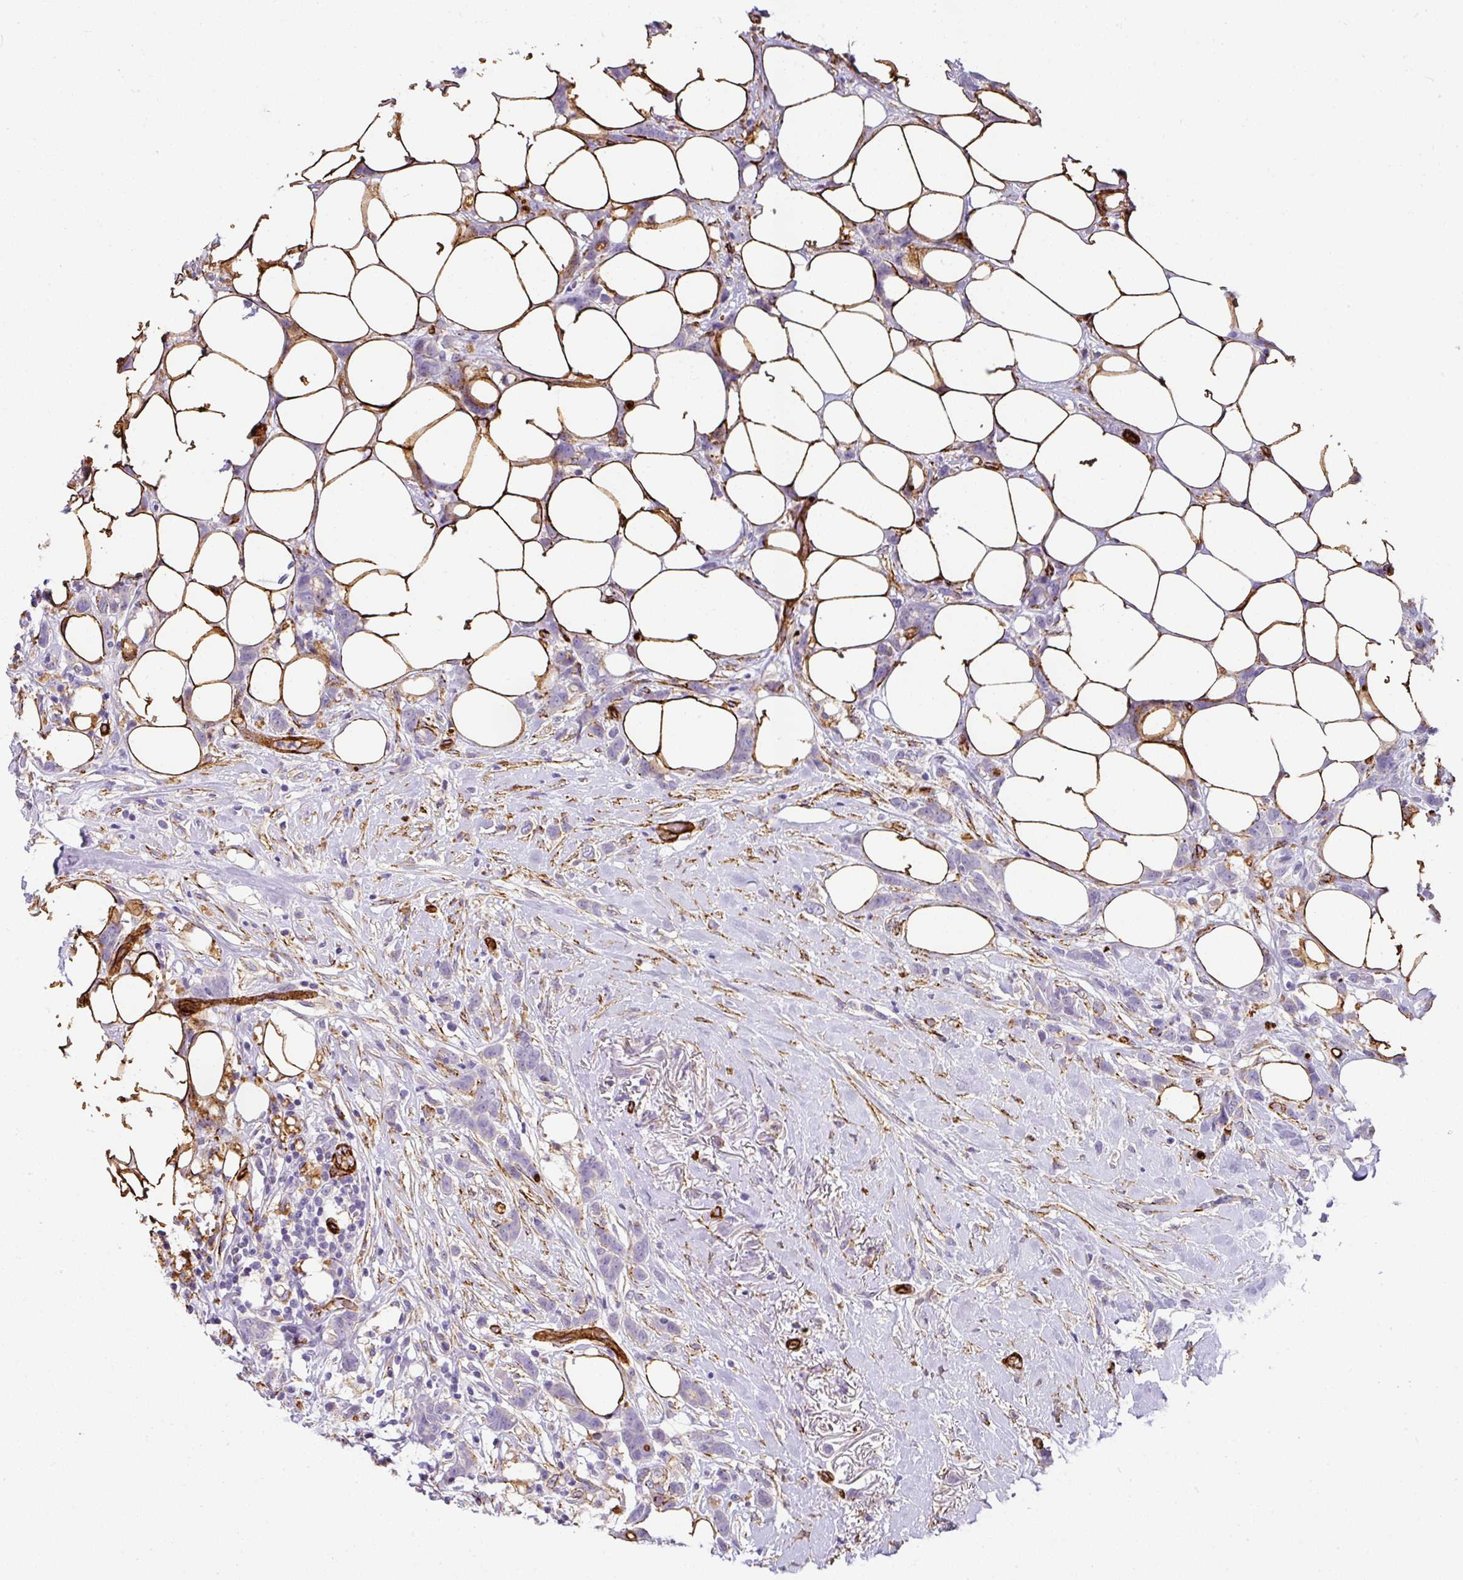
{"staining": {"intensity": "negative", "quantity": "none", "location": "none"}, "tissue": "breast cancer", "cell_type": "Tumor cells", "image_type": "cancer", "snomed": [{"axis": "morphology", "description": "Duct carcinoma"}, {"axis": "topography", "description": "Breast"}], "caption": "An image of breast invasive ductal carcinoma stained for a protein displays no brown staining in tumor cells. The staining is performed using DAB (3,3'-diaminobenzidine) brown chromogen with nuclei counter-stained in using hematoxylin.", "gene": "SLC25A17", "patient": {"sex": "female", "age": 80}}